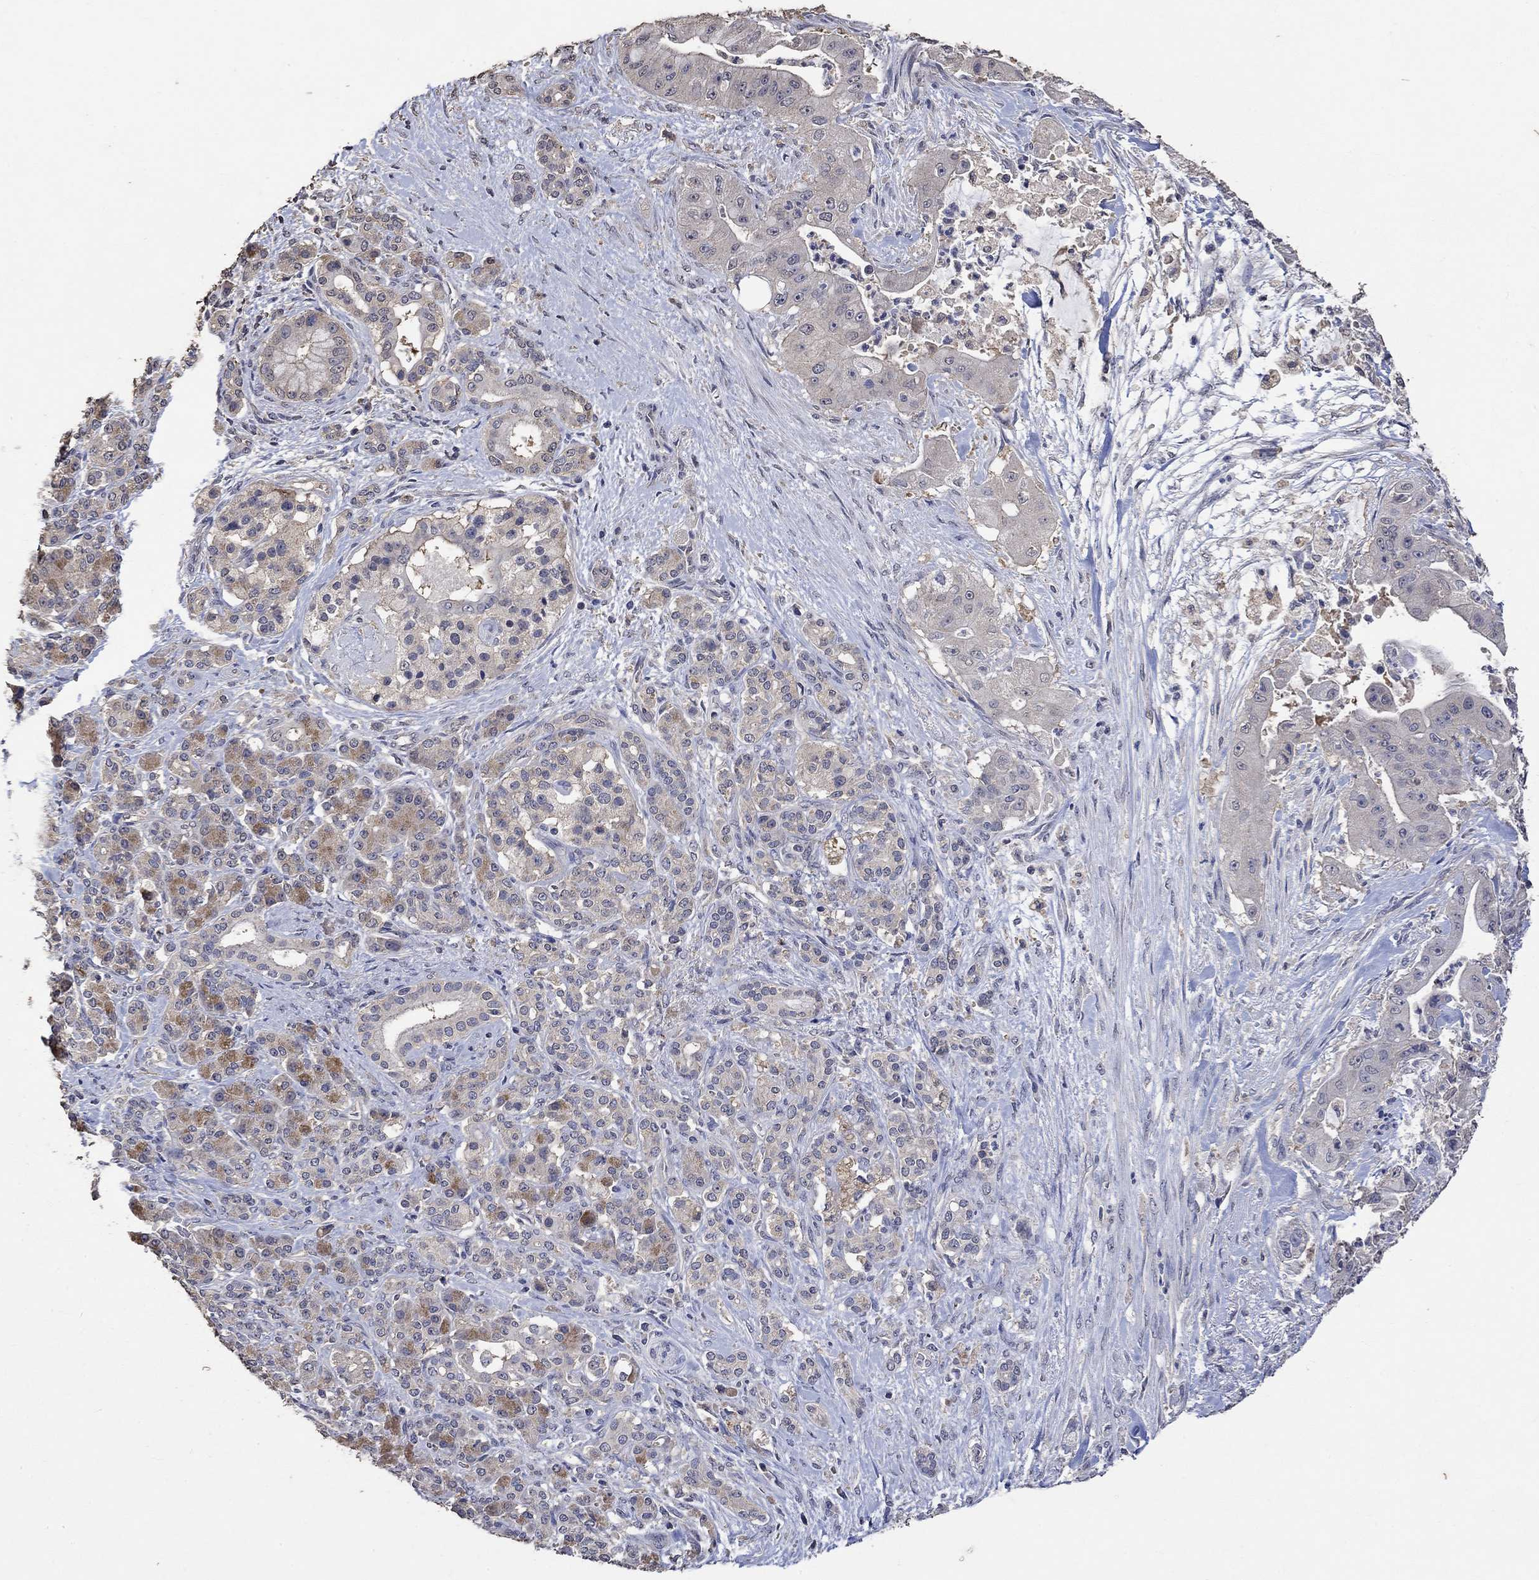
{"staining": {"intensity": "moderate", "quantity": "<25%", "location": "cytoplasmic/membranous"}, "tissue": "pancreatic cancer", "cell_type": "Tumor cells", "image_type": "cancer", "snomed": [{"axis": "morphology", "description": "Normal tissue, NOS"}, {"axis": "morphology", "description": "Inflammation, NOS"}, {"axis": "morphology", "description": "Adenocarcinoma, NOS"}, {"axis": "topography", "description": "Pancreas"}], "caption": "Tumor cells demonstrate low levels of moderate cytoplasmic/membranous positivity in approximately <25% of cells in human pancreatic cancer.", "gene": "PTPN20", "patient": {"sex": "male", "age": 57}}